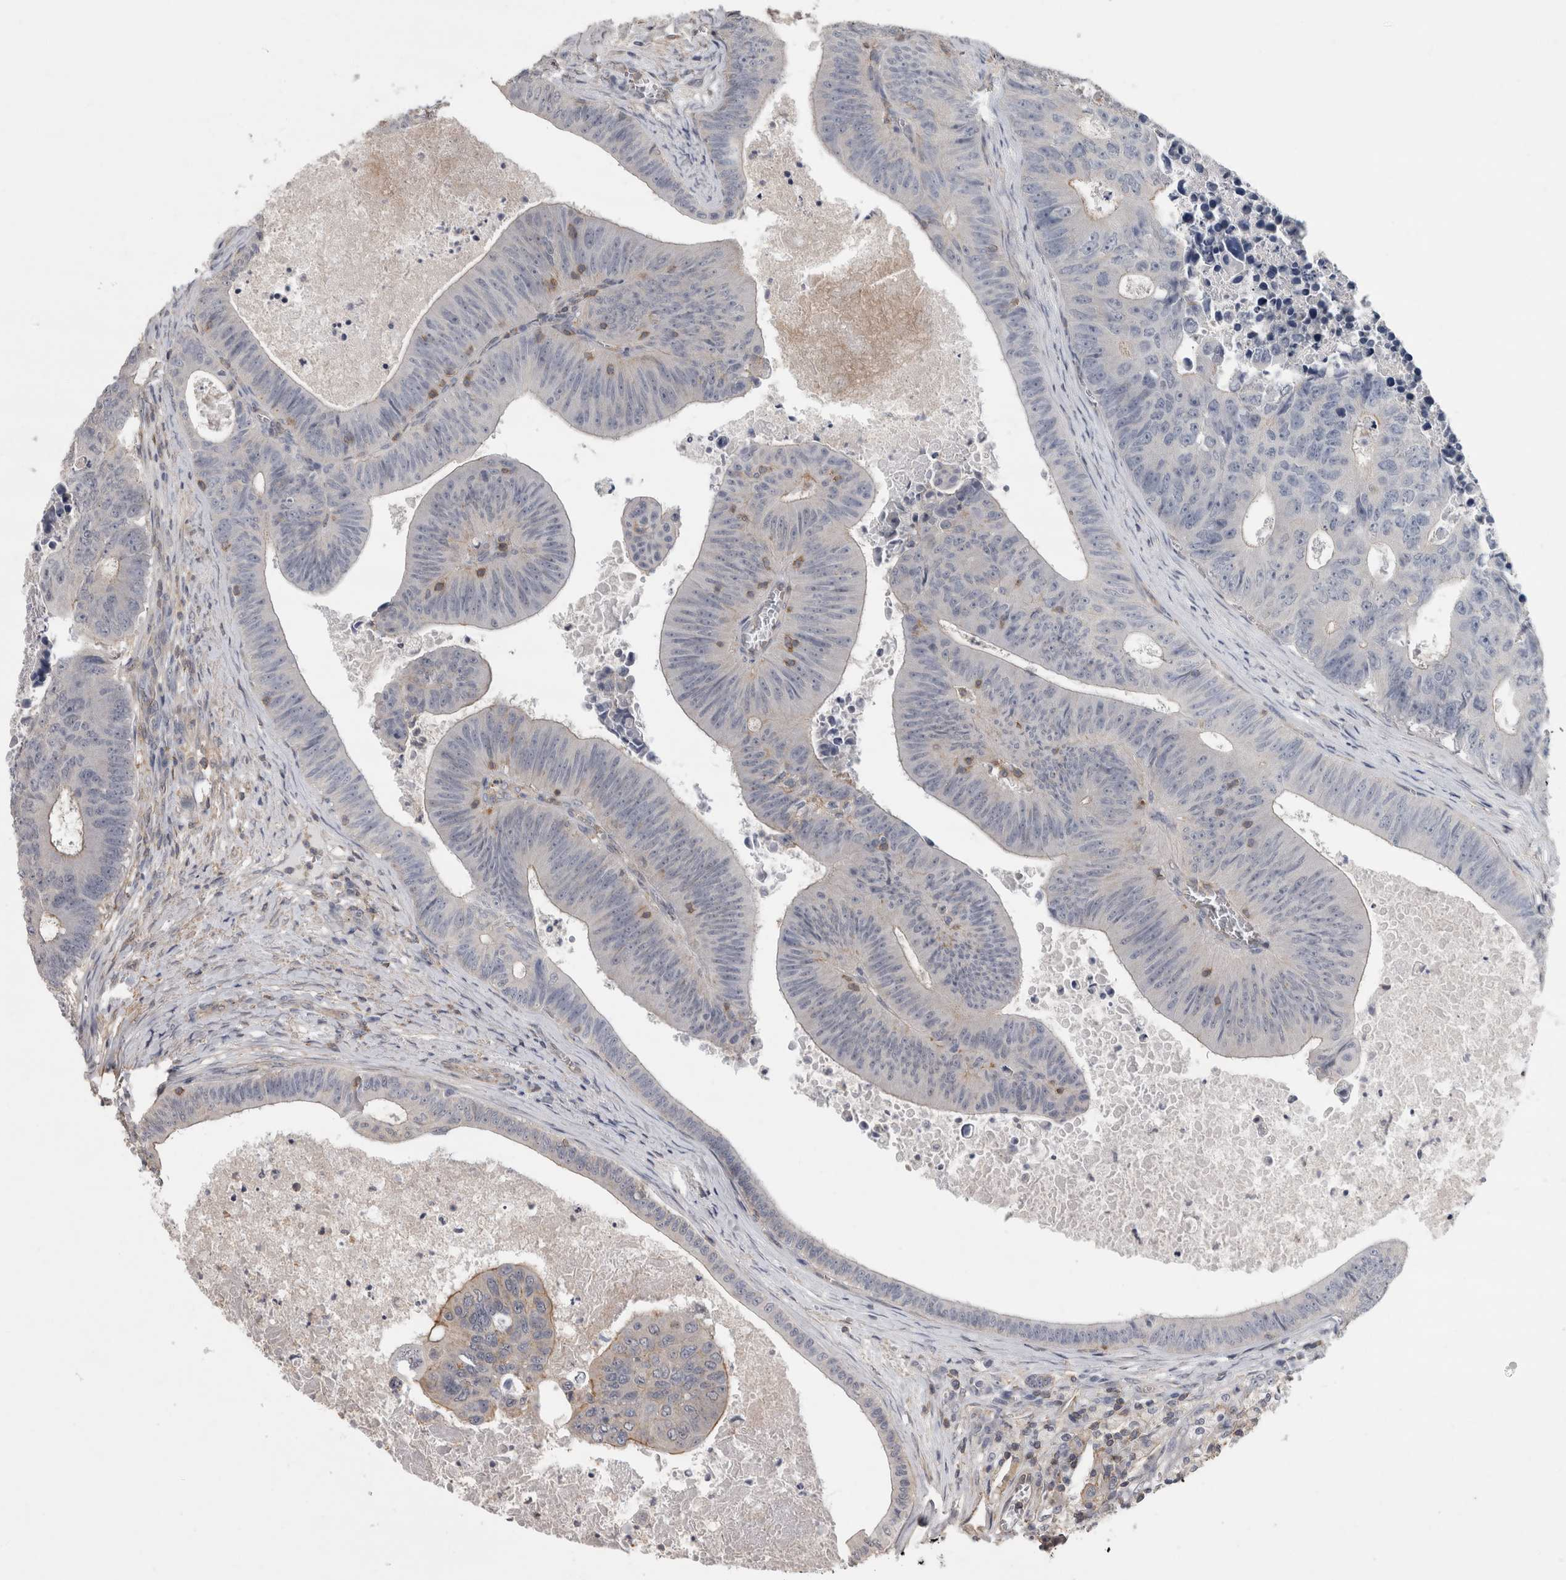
{"staining": {"intensity": "weak", "quantity": "<25%", "location": "cytoplasmic/membranous"}, "tissue": "colorectal cancer", "cell_type": "Tumor cells", "image_type": "cancer", "snomed": [{"axis": "morphology", "description": "Adenocarcinoma, NOS"}, {"axis": "topography", "description": "Colon"}], "caption": "This is an immunohistochemistry (IHC) image of human colorectal cancer (adenocarcinoma). There is no staining in tumor cells.", "gene": "SPATA48", "patient": {"sex": "male", "age": 87}}